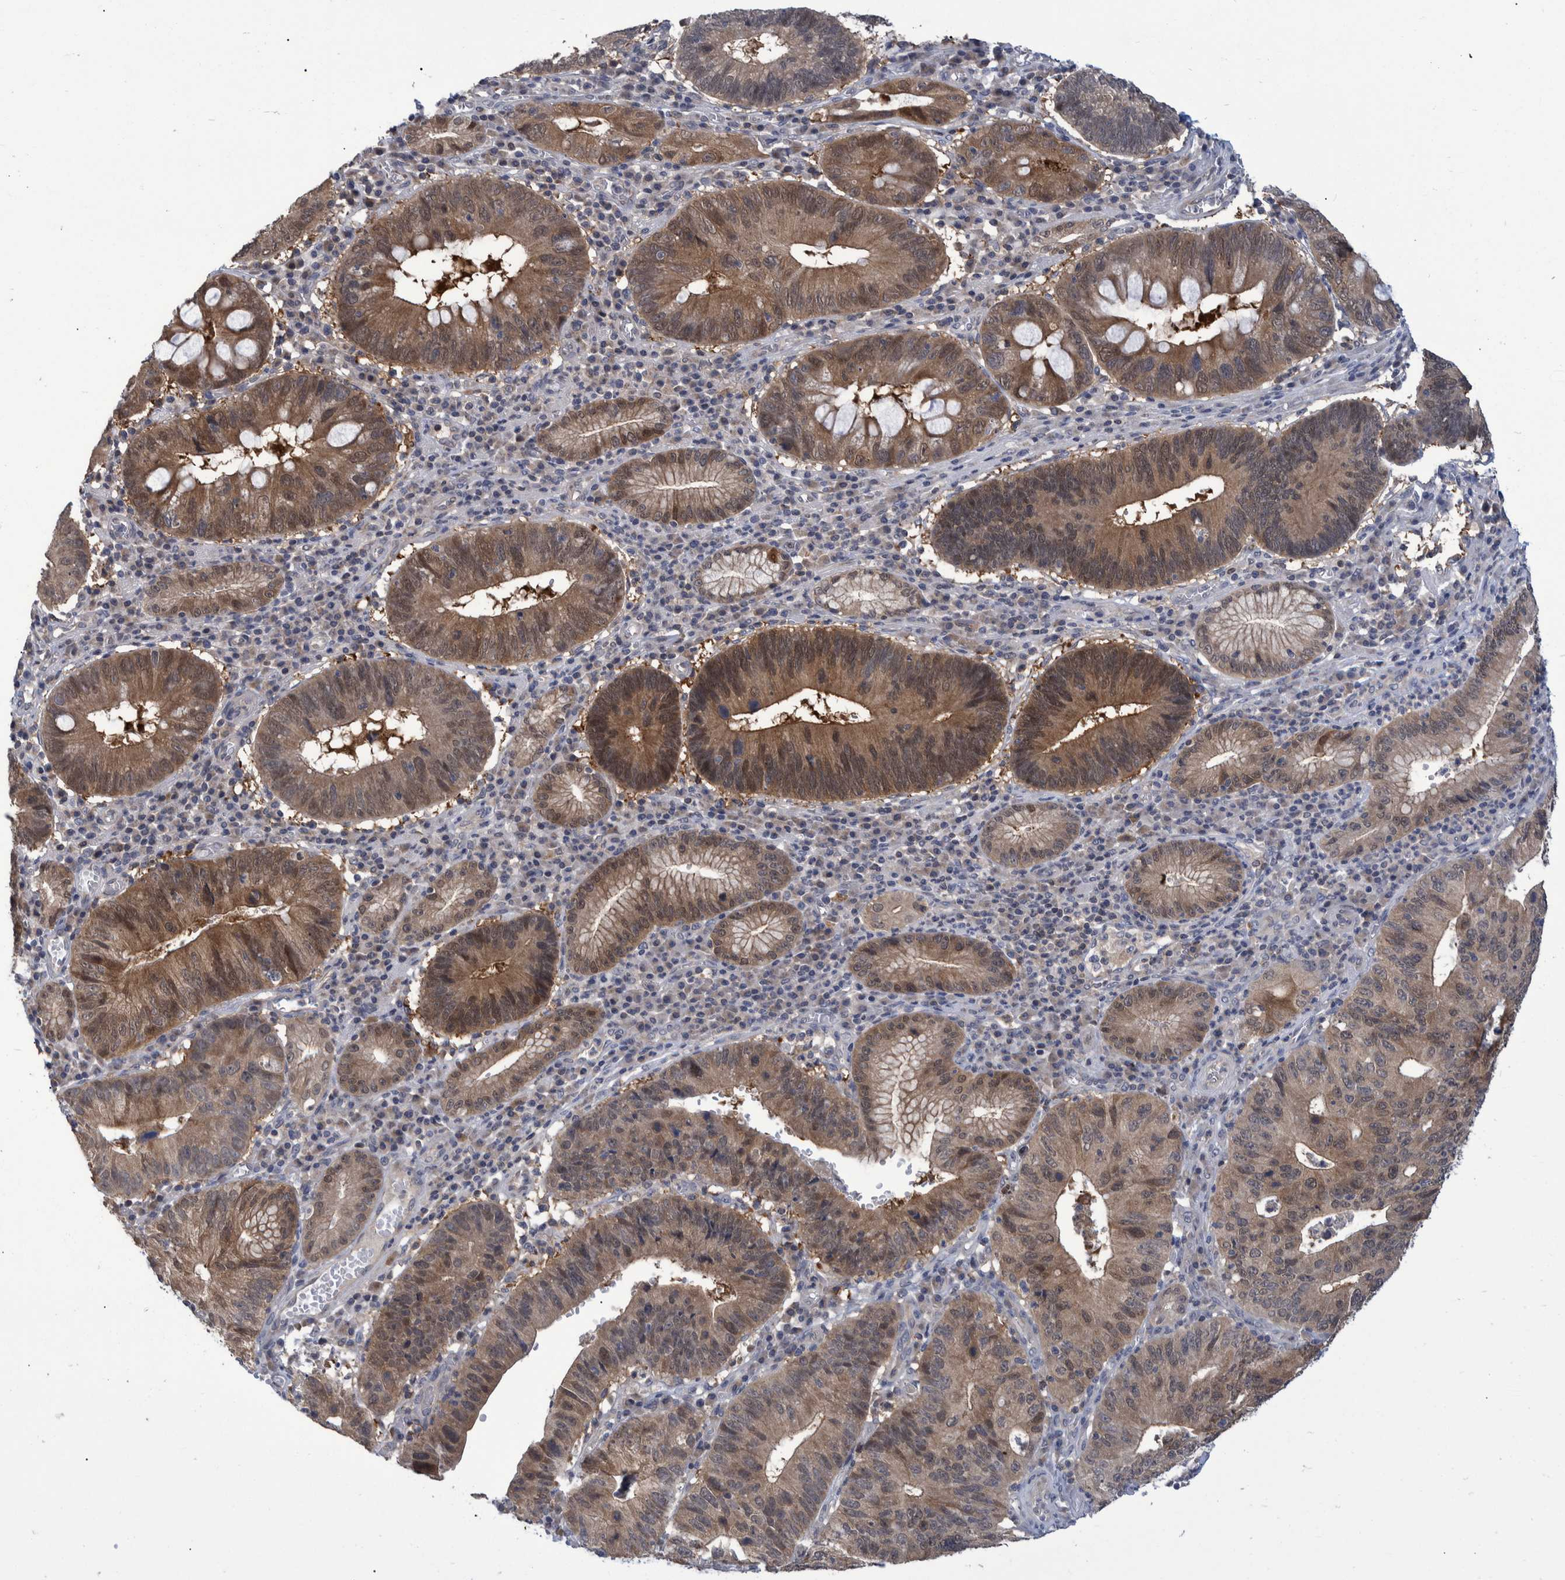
{"staining": {"intensity": "moderate", "quantity": ">75%", "location": "cytoplasmic/membranous"}, "tissue": "stomach cancer", "cell_type": "Tumor cells", "image_type": "cancer", "snomed": [{"axis": "morphology", "description": "Adenocarcinoma, NOS"}, {"axis": "topography", "description": "Stomach"}], "caption": "Immunohistochemical staining of stomach cancer (adenocarcinoma) shows moderate cytoplasmic/membranous protein staining in approximately >75% of tumor cells.", "gene": "PCYT2", "patient": {"sex": "male", "age": 59}}